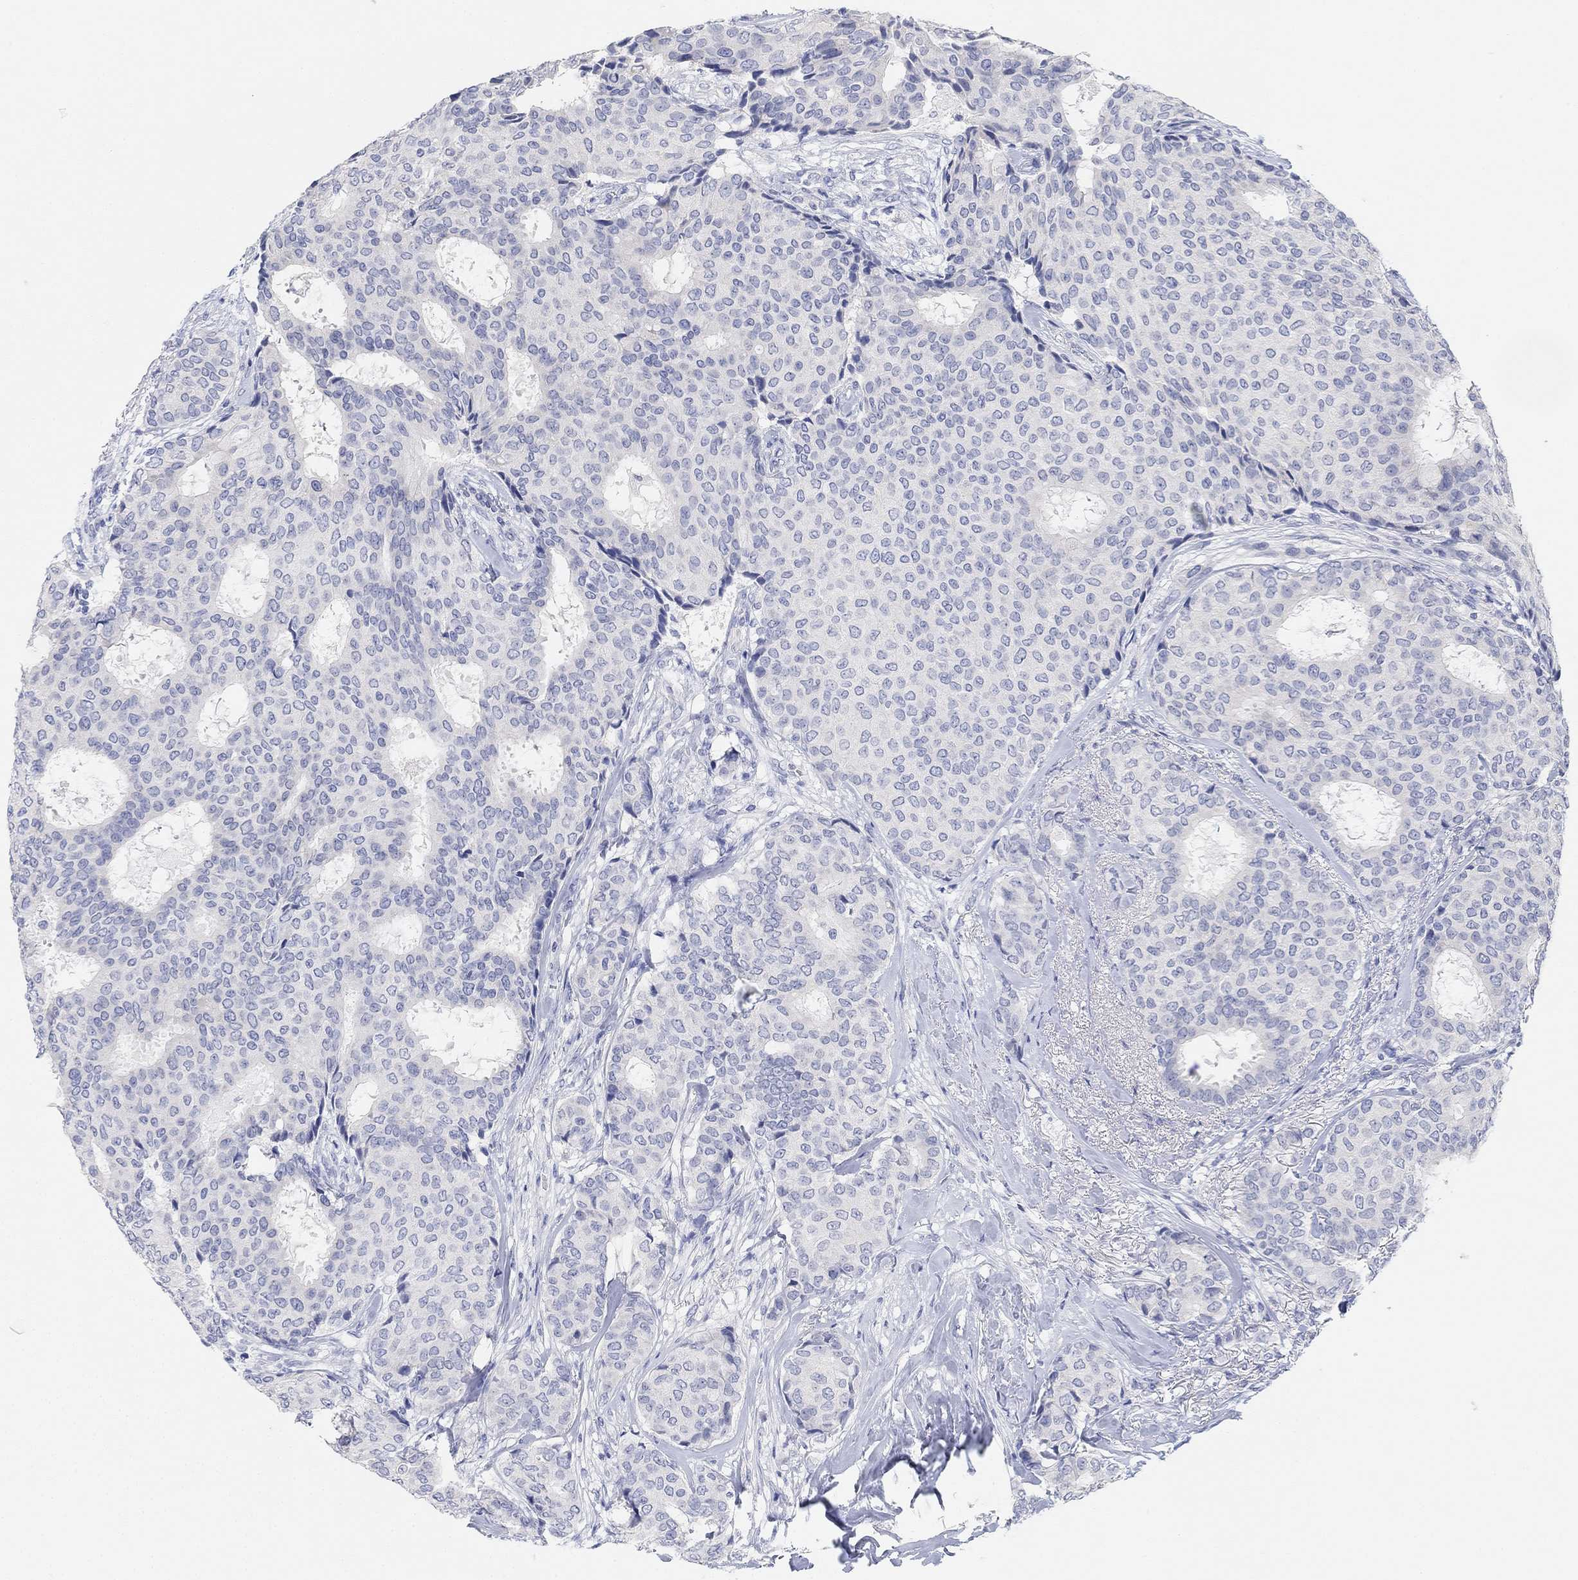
{"staining": {"intensity": "negative", "quantity": "none", "location": "none"}, "tissue": "breast cancer", "cell_type": "Tumor cells", "image_type": "cancer", "snomed": [{"axis": "morphology", "description": "Duct carcinoma"}, {"axis": "topography", "description": "Breast"}], "caption": "This micrograph is of breast cancer (invasive ductal carcinoma) stained with immunohistochemistry (IHC) to label a protein in brown with the nuclei are counter-stained blue. There is no staining in tumor cells.", "gene": "VAT1L", "patient": {"sex": "female", "age": 75}}